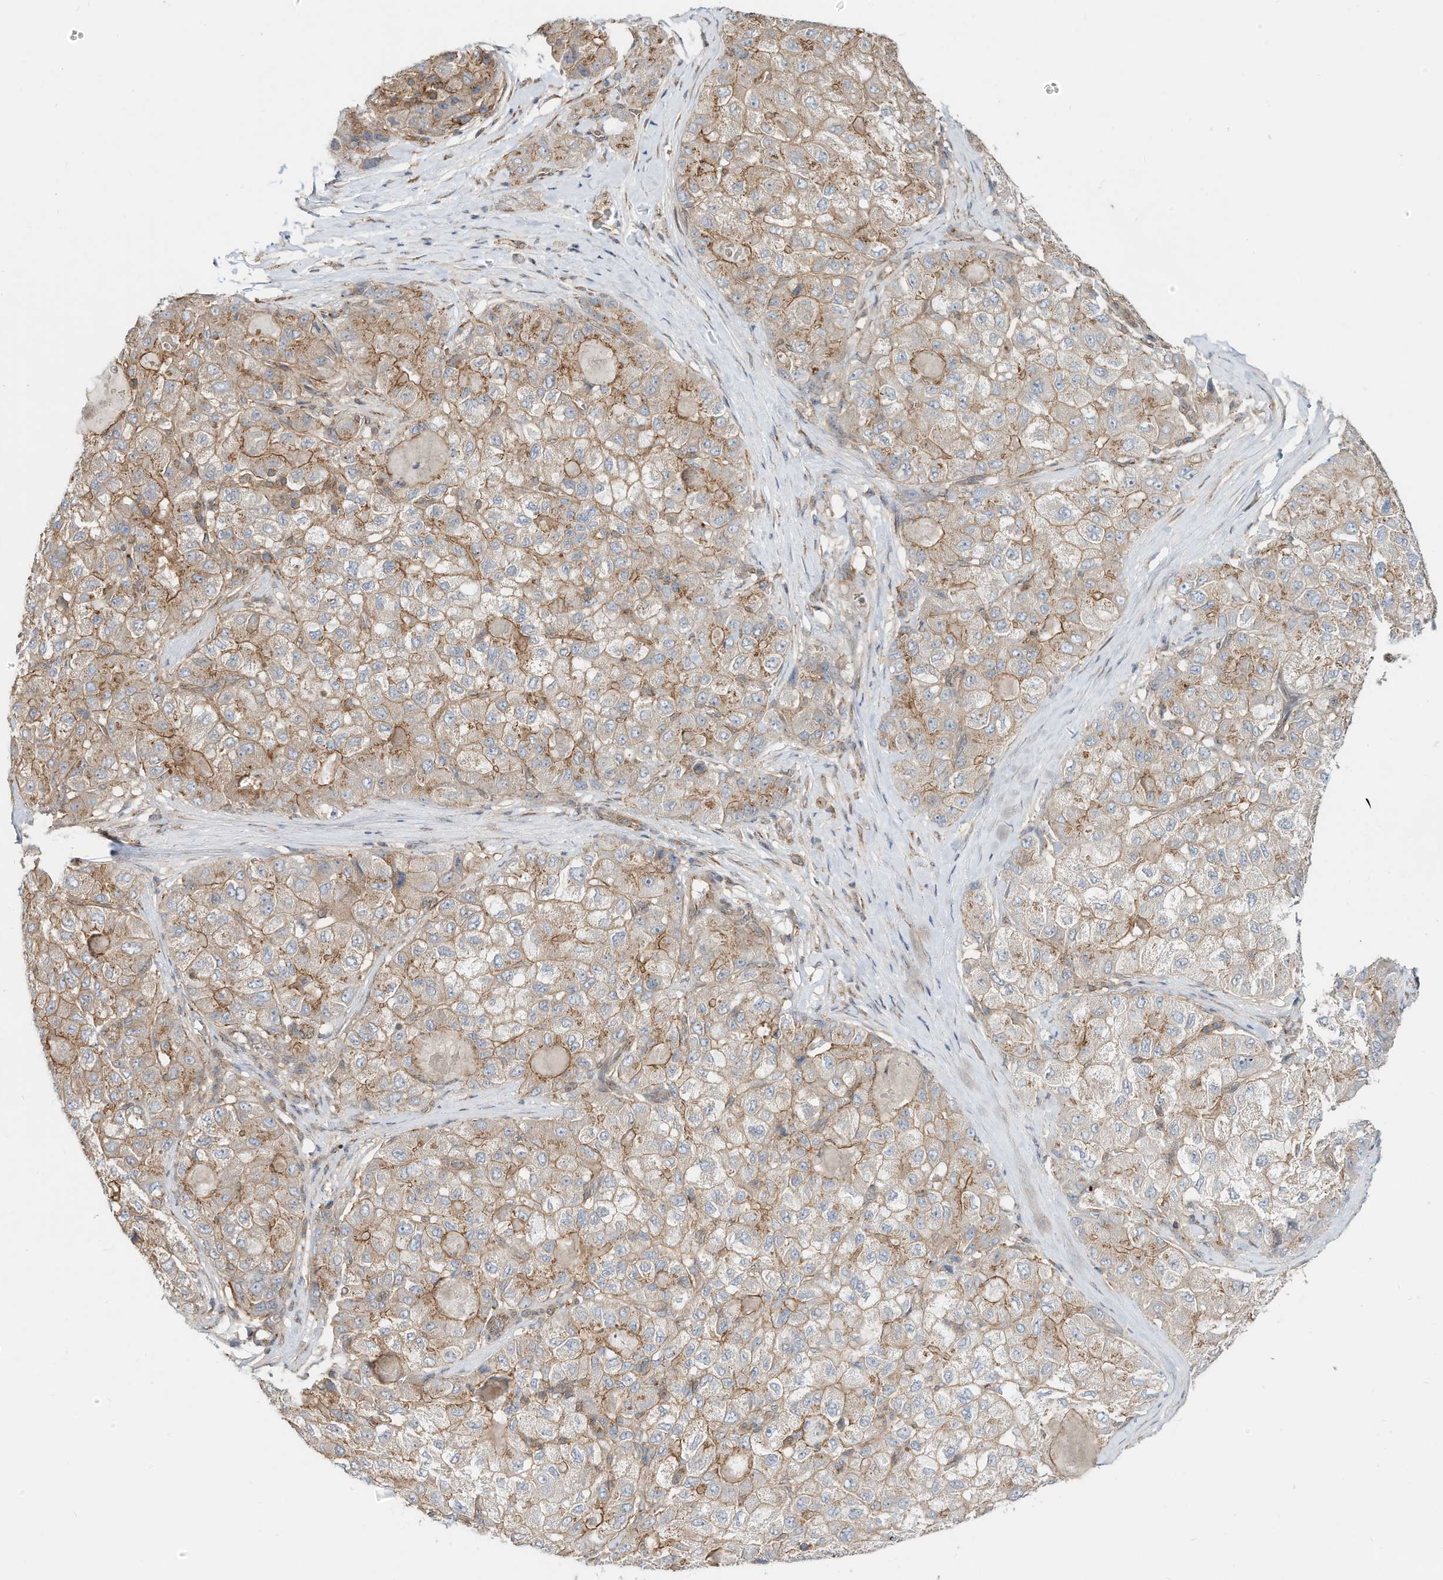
{"staining": {"intensity": "moderate", "quantity": "25%-75%", "location": "cytoplasmic/membranous"}, "tissue": "liver cancer", "cell_type": "Tumor cells", "image_type": "cancer", "snomed": [{"axis": "morphology", "description": "Carcinoma, Hepatocellular, NOS"}, {"axis": "topography", "description": "Liver"}], "caption": "The immunohistochemical stain shows moderate cytoplasmic/membranous staining in tumor cells of hepatocellular carcinoma (liver) tissue.", "gene": "CUX1", "patient": {"sex": "male", "age": 80}}